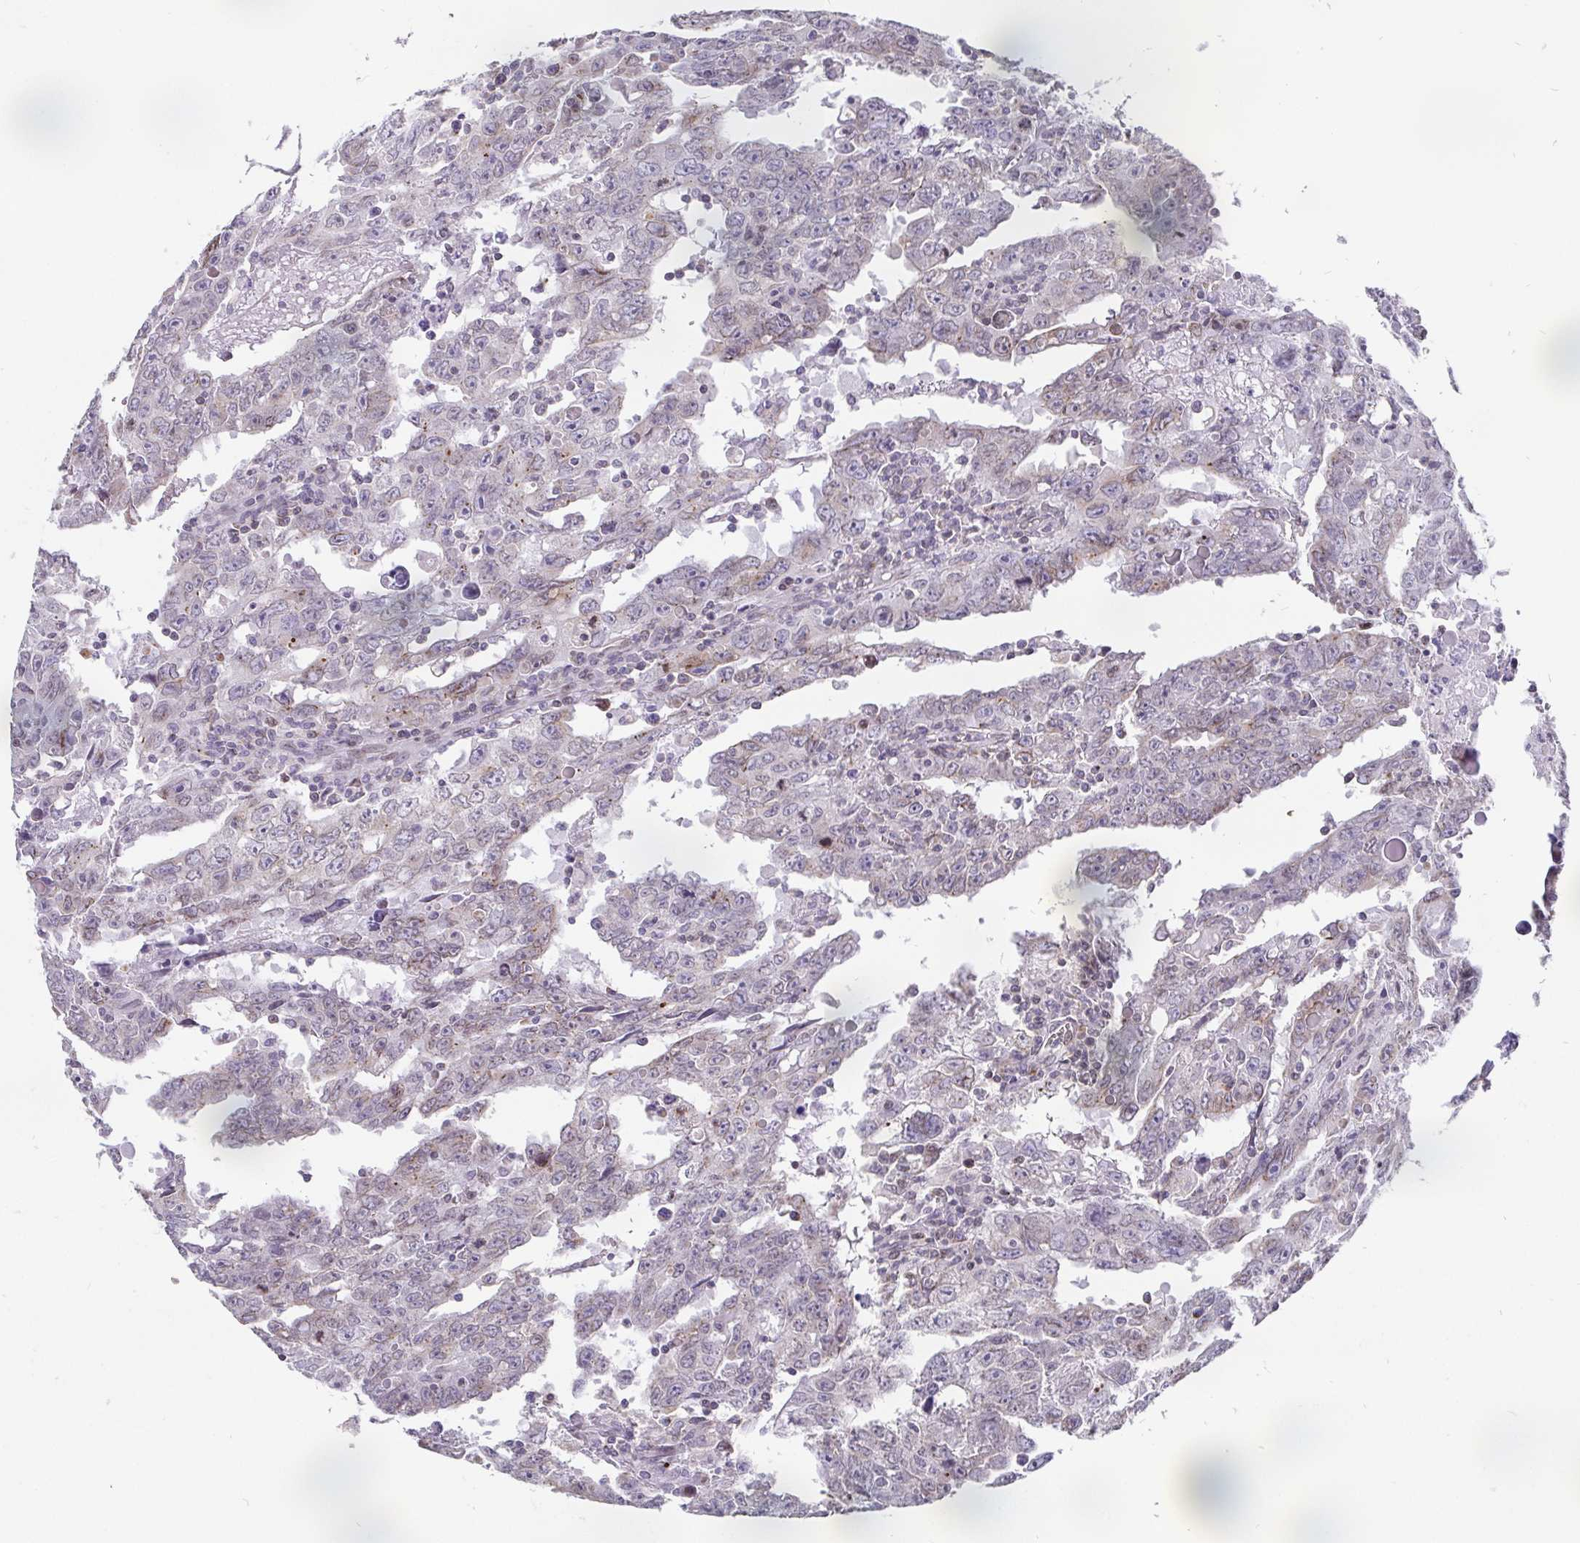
{"staining": {"intensity": "negative", "quantity": "none", "location": "none"}, "tissue": "testis cancer", "cell_type": "Tumor cells", "image_type": "cancer", "snomed": [{"axis": "morphology", "description": "Carcinoma, Embryonal, NOS"}, {"axis": "topography", "description": "Testis"}], "caption": "The photomicrograph reveals no significant staining in tumor cells of testis cancer (embryonal carcinoma). (Immunohistochemistry (ihc), brightfield microscopy, high magnification).", "gene": "EMD", "patient": {"sex": "male", "age": 22}}